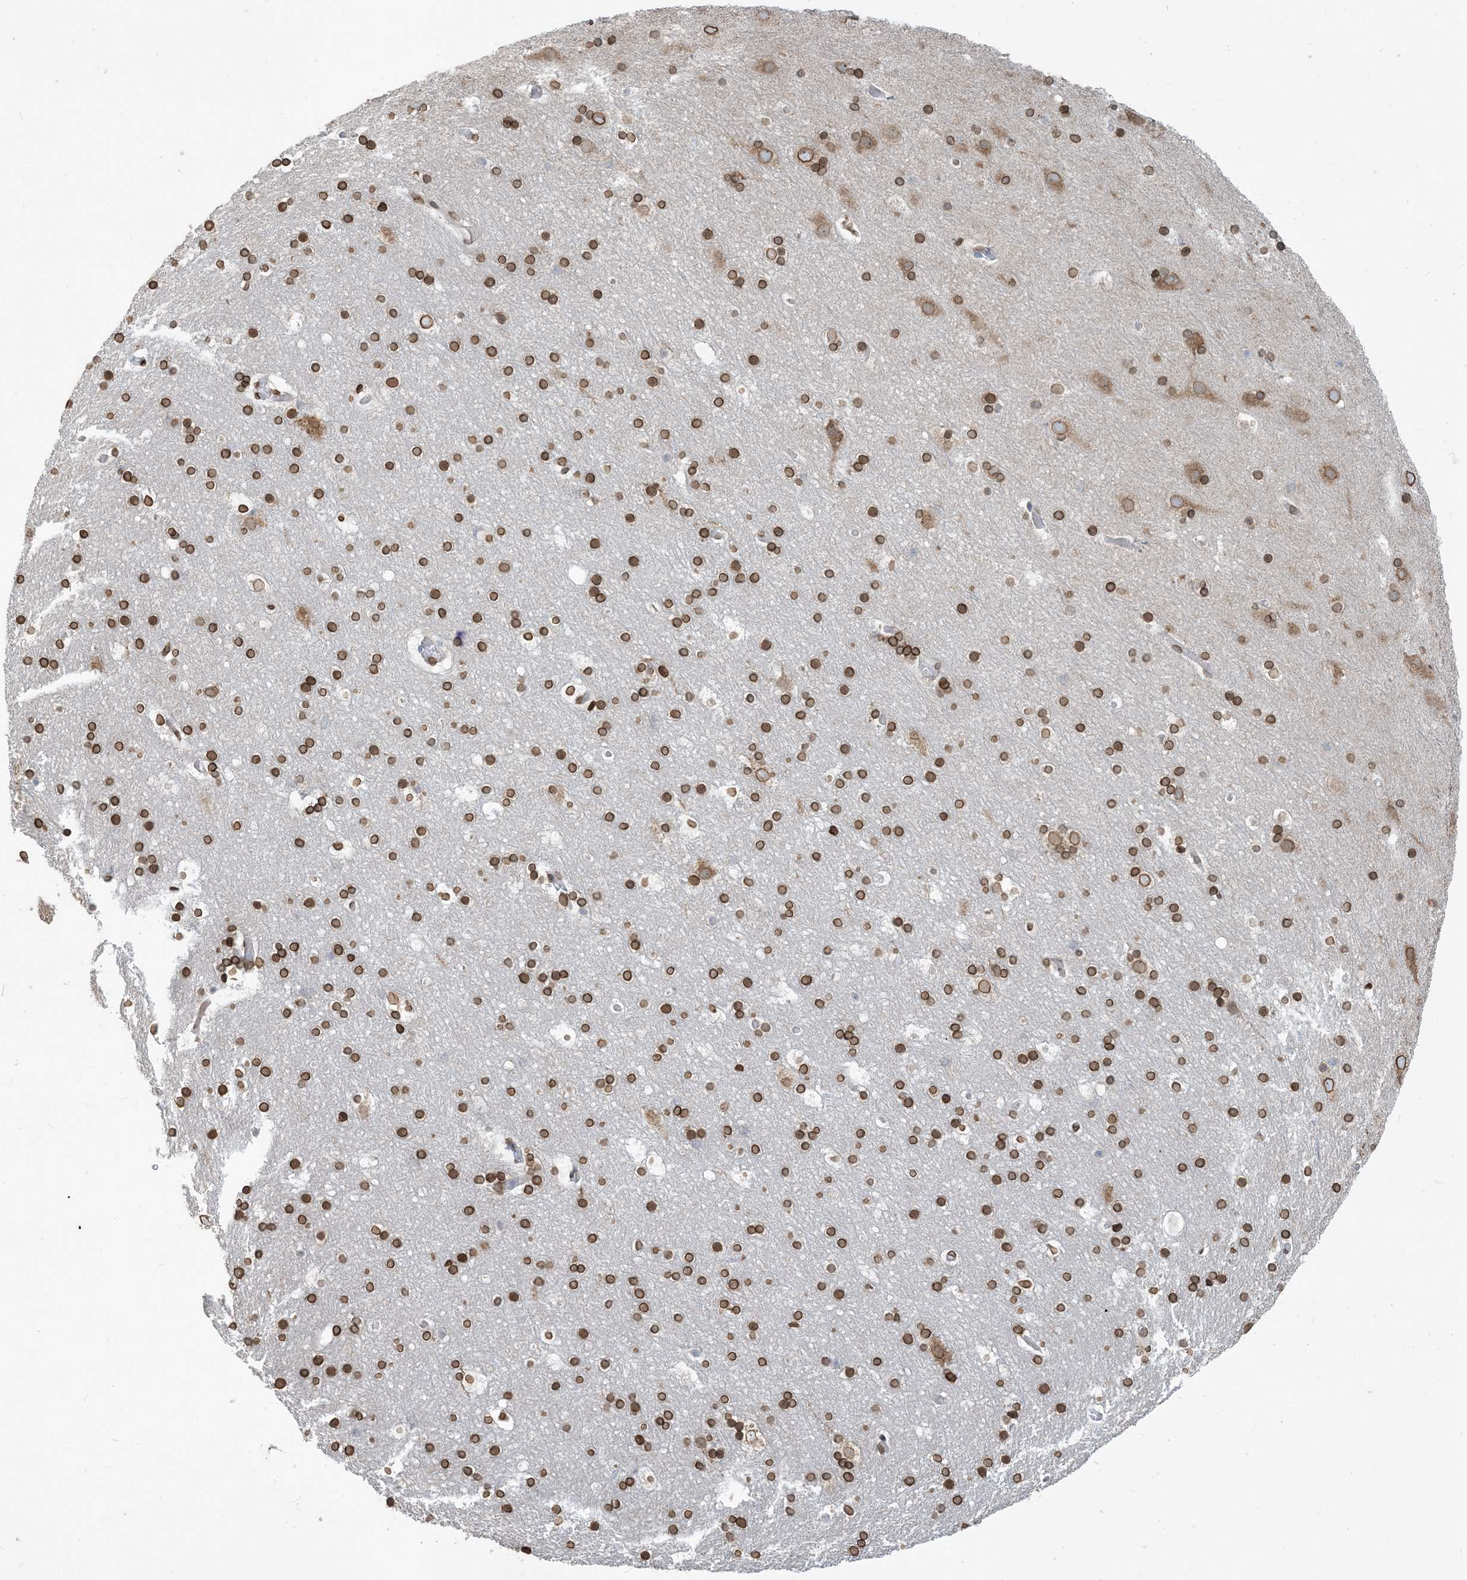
{"staining": {"intensity": "weak", "quantity": "25%-75%", "location": "cytoplasmic/membranous"}, "tissue": "cerebral cortex", "cell_type": "Endothelial cells", "image_type": "normal", "snomed": [{"axis": "morphology", "description": "Normal tissue, NOS"}, {"axis": "topography", "description": "Cerebral cortex"}], "caption": "Immunohistochemistry micrograph of benign cerebral cortex stained for a protein (brown), which shows low levels of weak cytoplasmic/membranous positivity in about 25%-75% of endothelial cells.", "gene": "WWP1", "patient": {"sex": "male", "age": 57}}